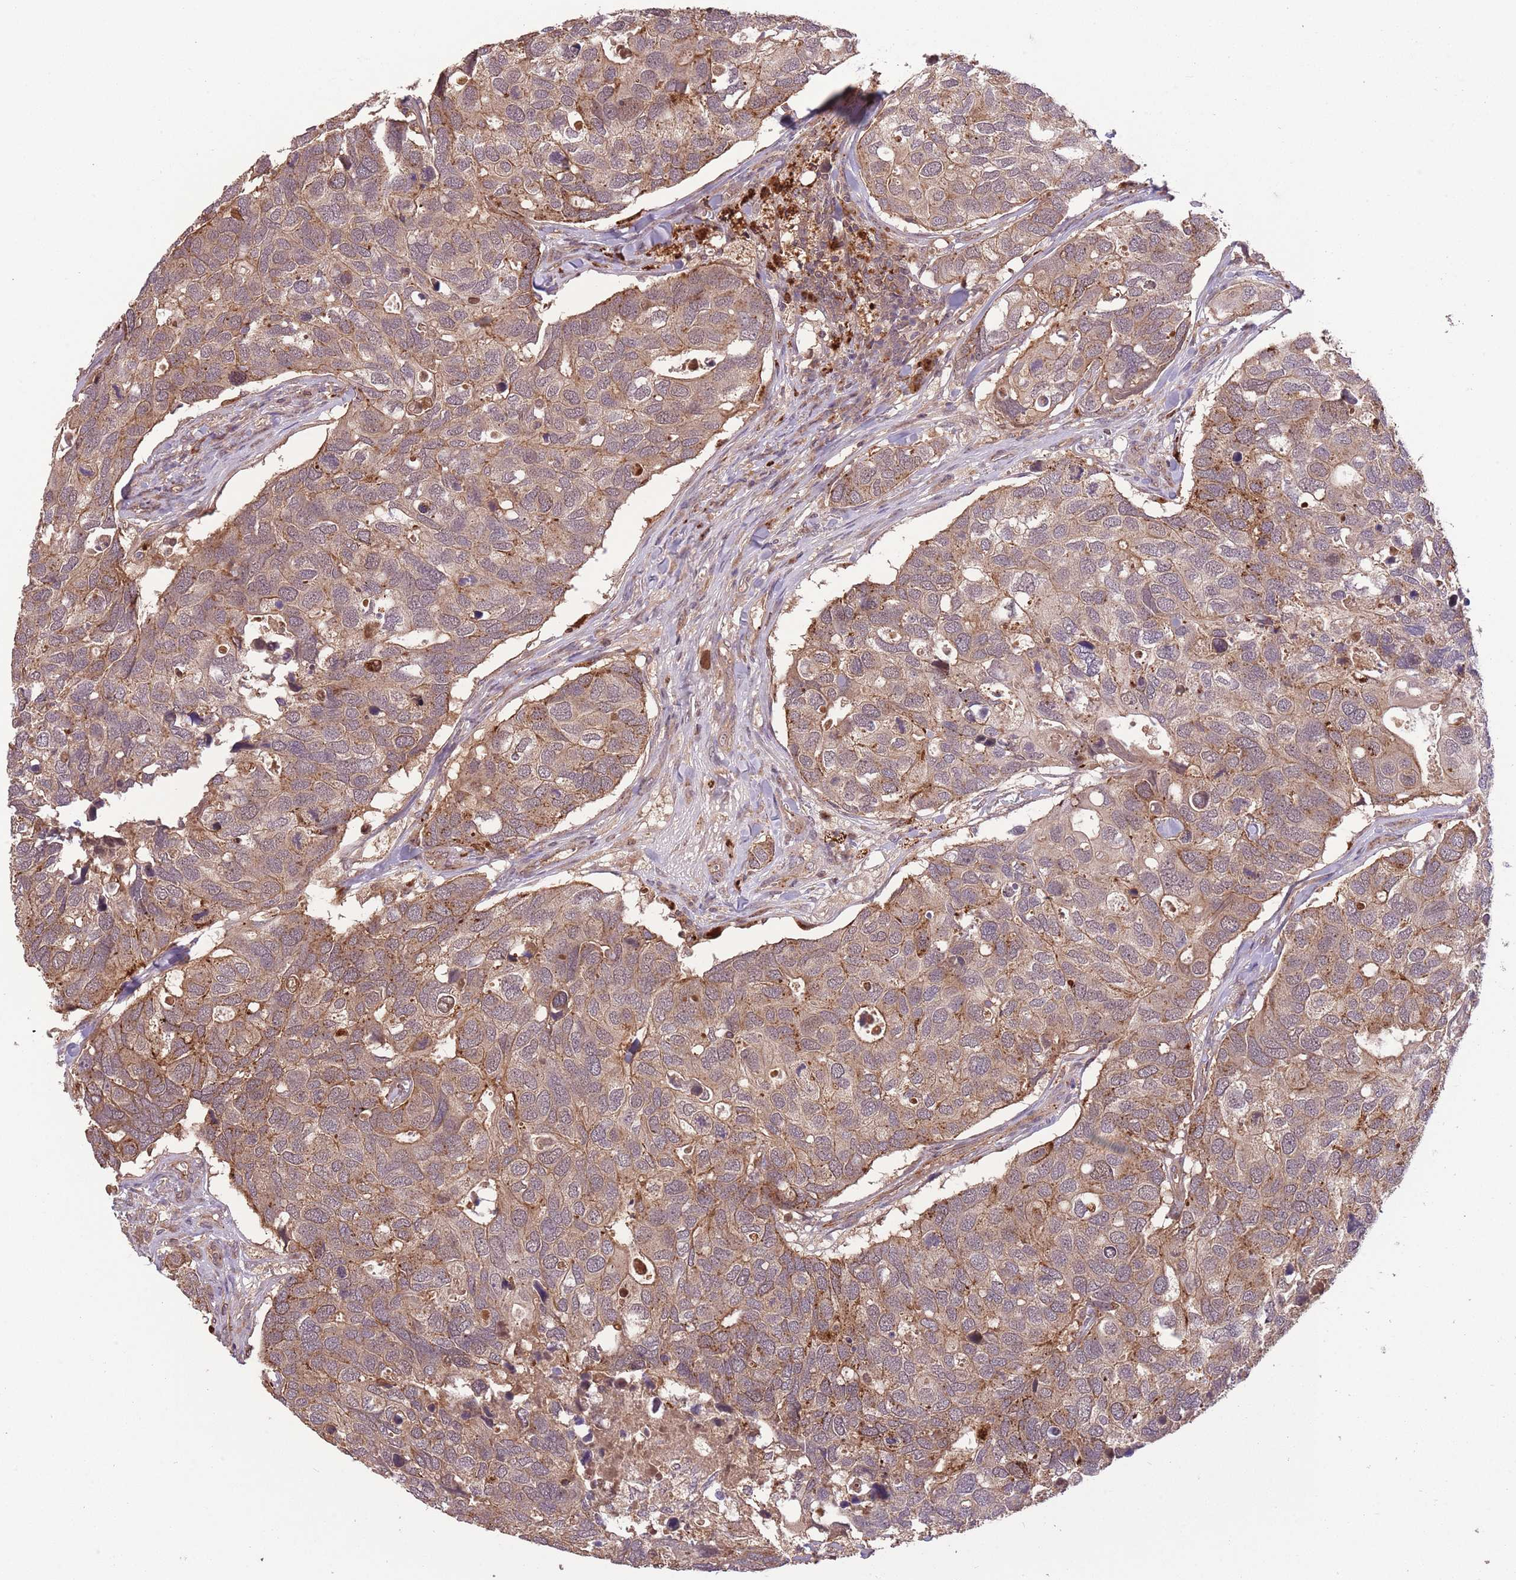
{"staining": {"intensity": "moderate", "quantity": ">75%", "location": "cytoplasmic/membranous"}, "tissue": "breast cancer", "cell_type": "Tumor cells", "image_type": "cancer", "snomed": [{"axis": "morphology", "description": "Duct carcinoma"}, {"axis": "topography", "description": "Breast"}], "caption": "Breast cancer was stained to show a protein in brown. There is medium levels of moderate cytoplasmic/membranous positivity in about >75% of tumor cells.", "gene": "POLR3F", "patient": {"sex": "female", "age": 83}}